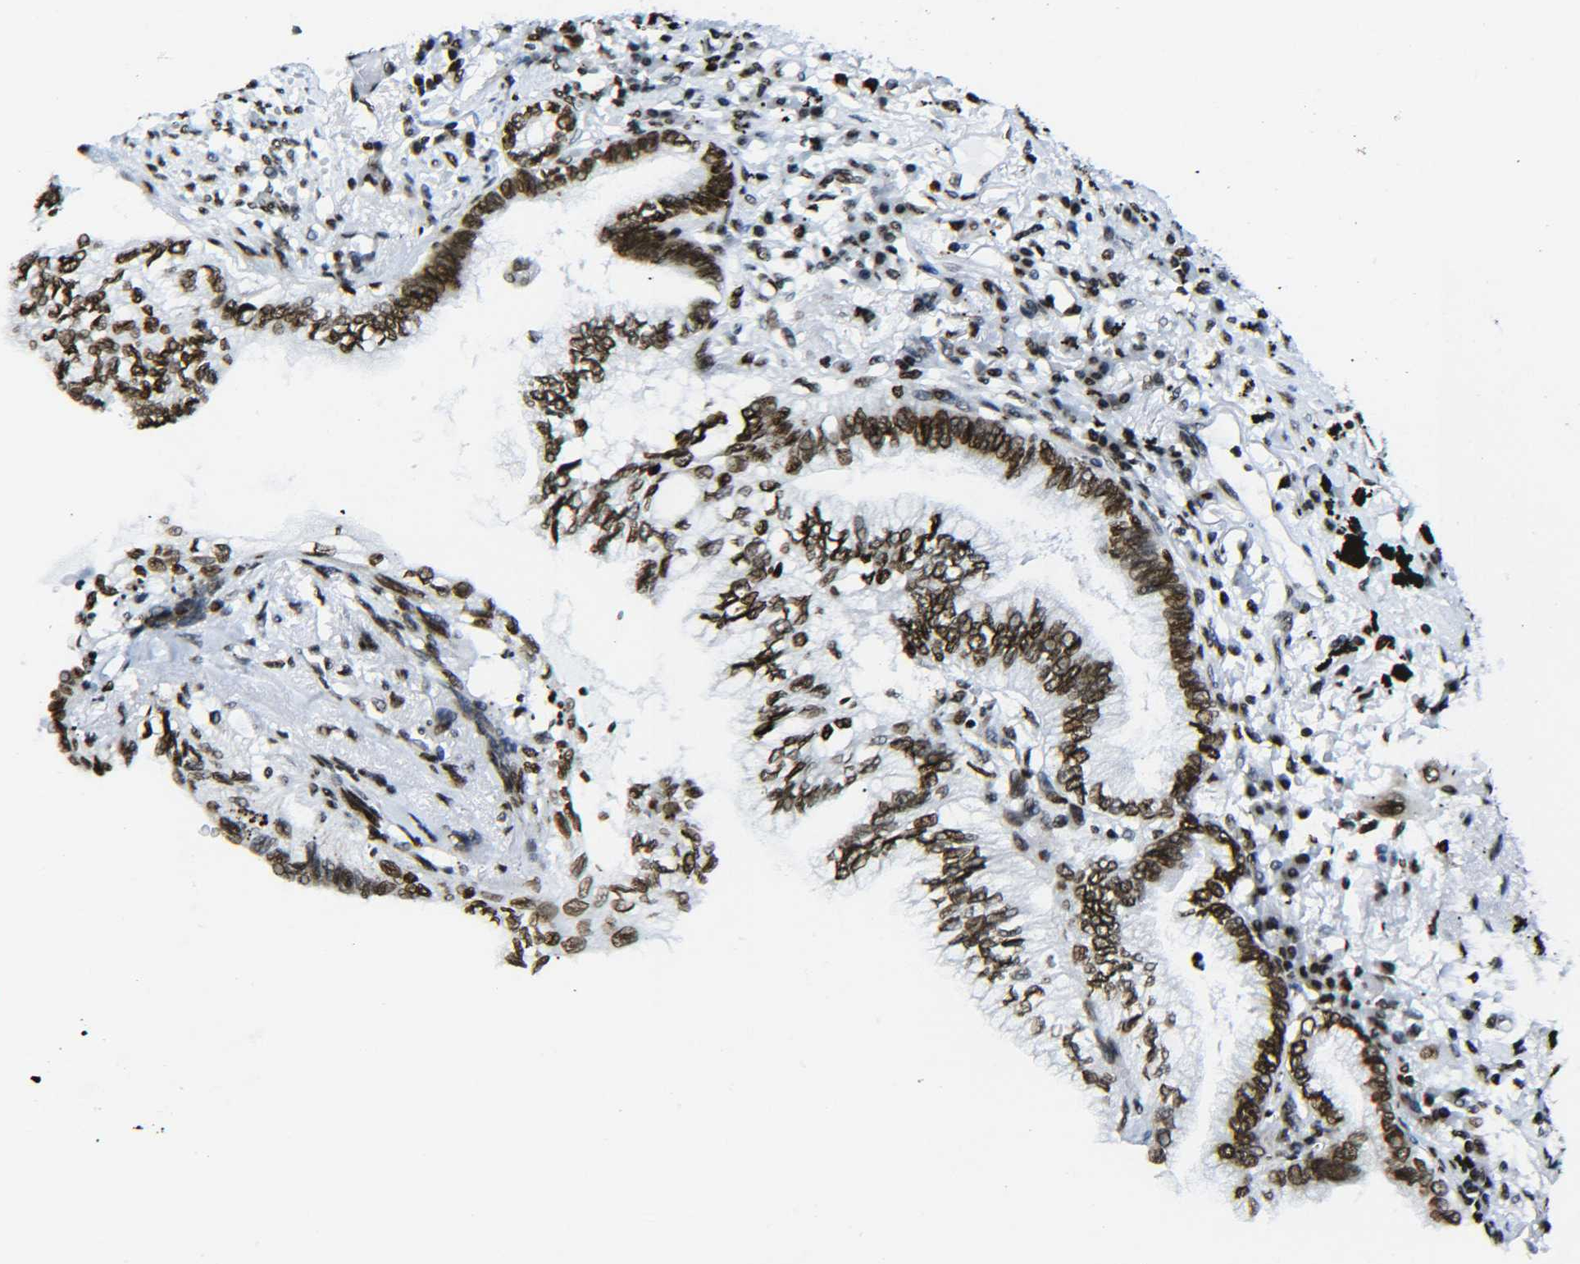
{"staining": {"intensity": "strong", "quantity": ">75%", "location": "nuclear"}, "tissue": "lung cancer", "cell_type": "Tumor cells", "image_type": "cancer", "snomed": [{"axis": "morphology", "description": "Normal tissue, NOS"}, {"axis": "morphology", "description": "Adenocarcinoma, NOS"}, {"axis": "topography", "description": "Bronchus"}, {"axis": "topography", "description": "Lung"}], "caption": "Immunohistochemistry (IHC) (DAB (3,3'-diaminobenzidine)) staining of human lung cancer (adenocarcinoma) exhibits strong nuclear protein positivity in about >75% of tumor cells. The staining was performed using DAB (3,3'-diaminobenzidine), with brown indicating positive protein expression. Nuclei are stained blue with hematoxylin.", "gene": "H2AX", "patient": {"sex": "female", "age": 70}}